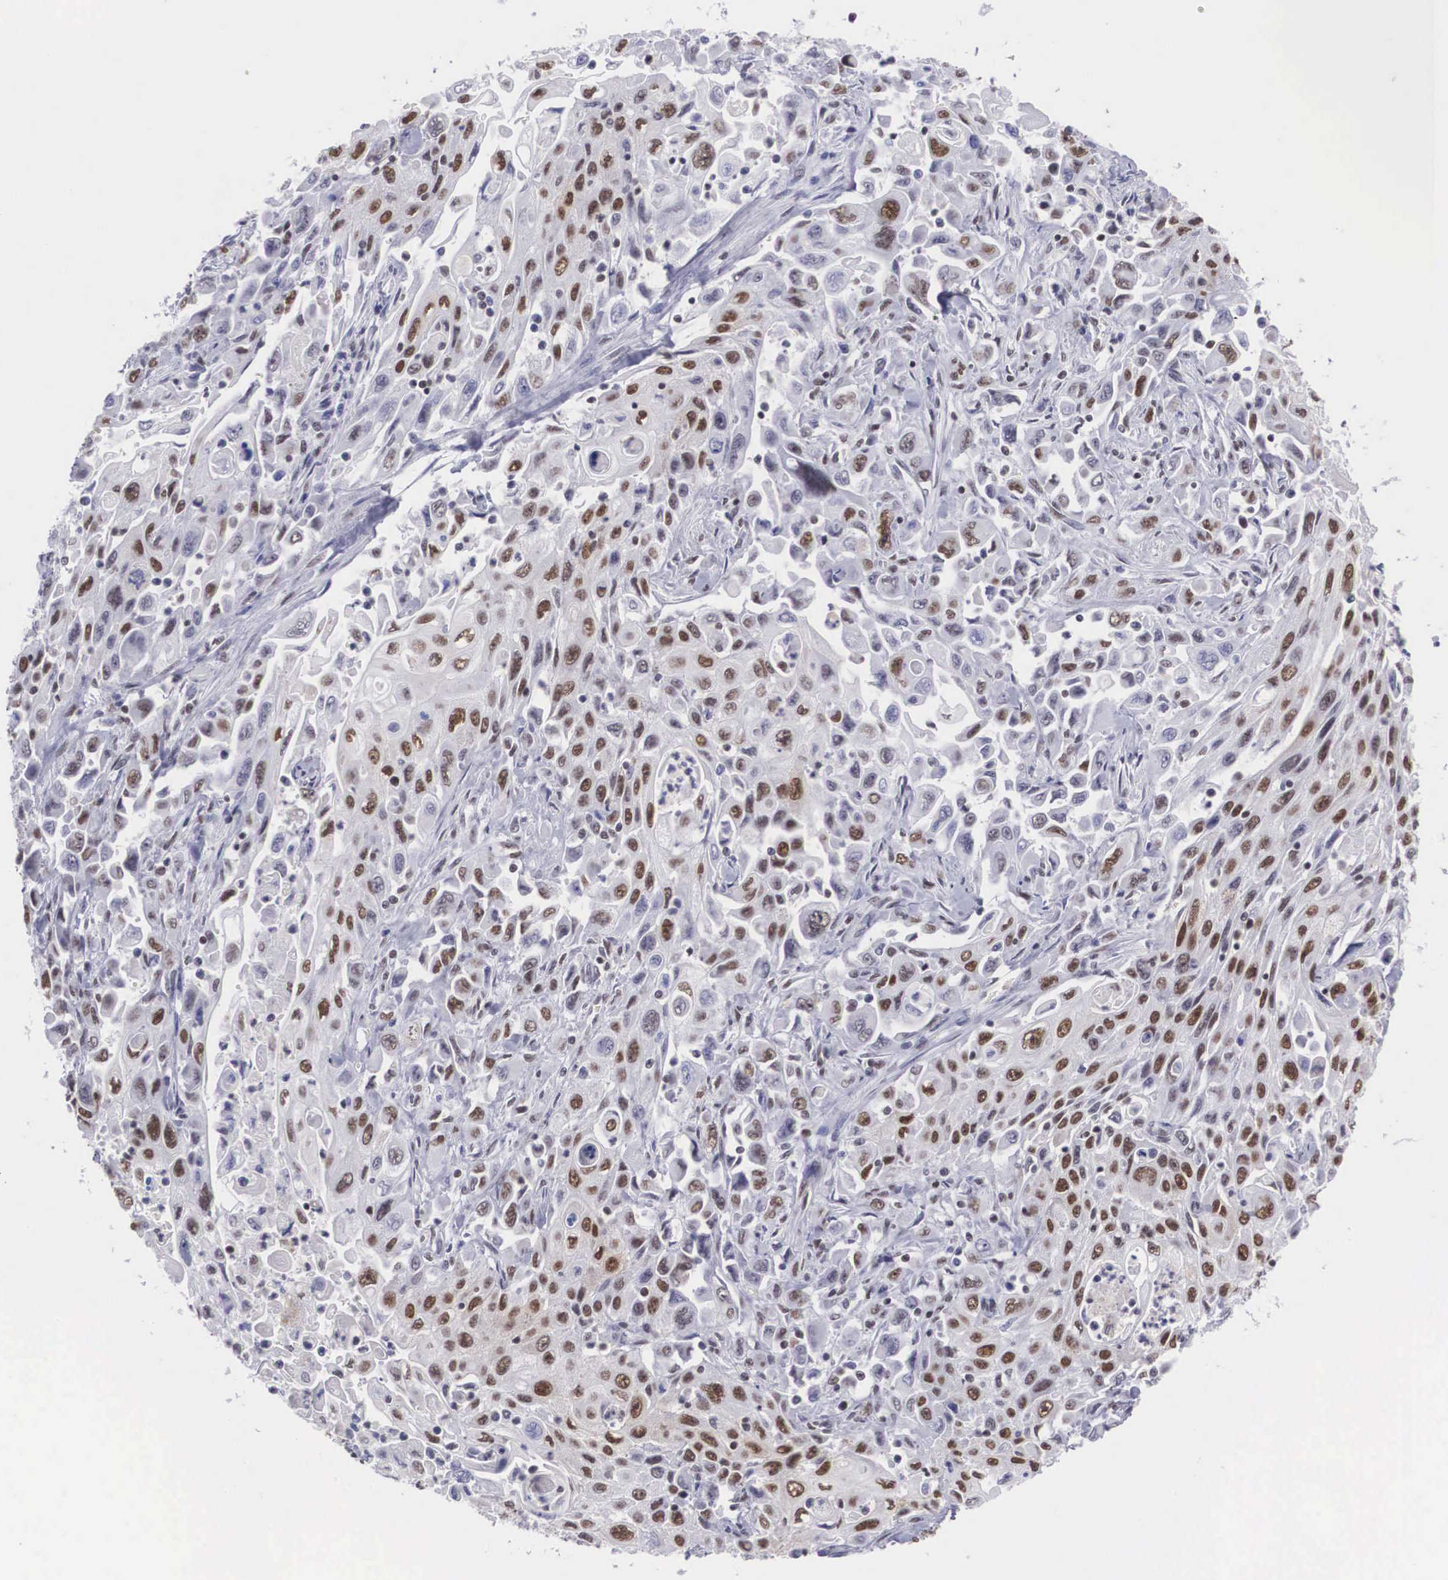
{"staining": {"intensity": "moderate", "quantity": "25%-75%", "location": "nuclear"}, "tissue": "pancreatic cancer", "cell_type": "Tumor cells", "image_type": "cancer", "snomed": [{"axis": "morphology", "description": "Adenocarcinoma, NOS"}, {"axis": "topography", "description": "Pancreas"}], "caption": "Approximately 25%-75% of tumor cells in pancreatic adenocarcinoma show moderate nuclear protein expression as visualized by brown immunohistochemical staining.", "gene": "CSTF2", "patient": {"sex": "male", "age": 70}}